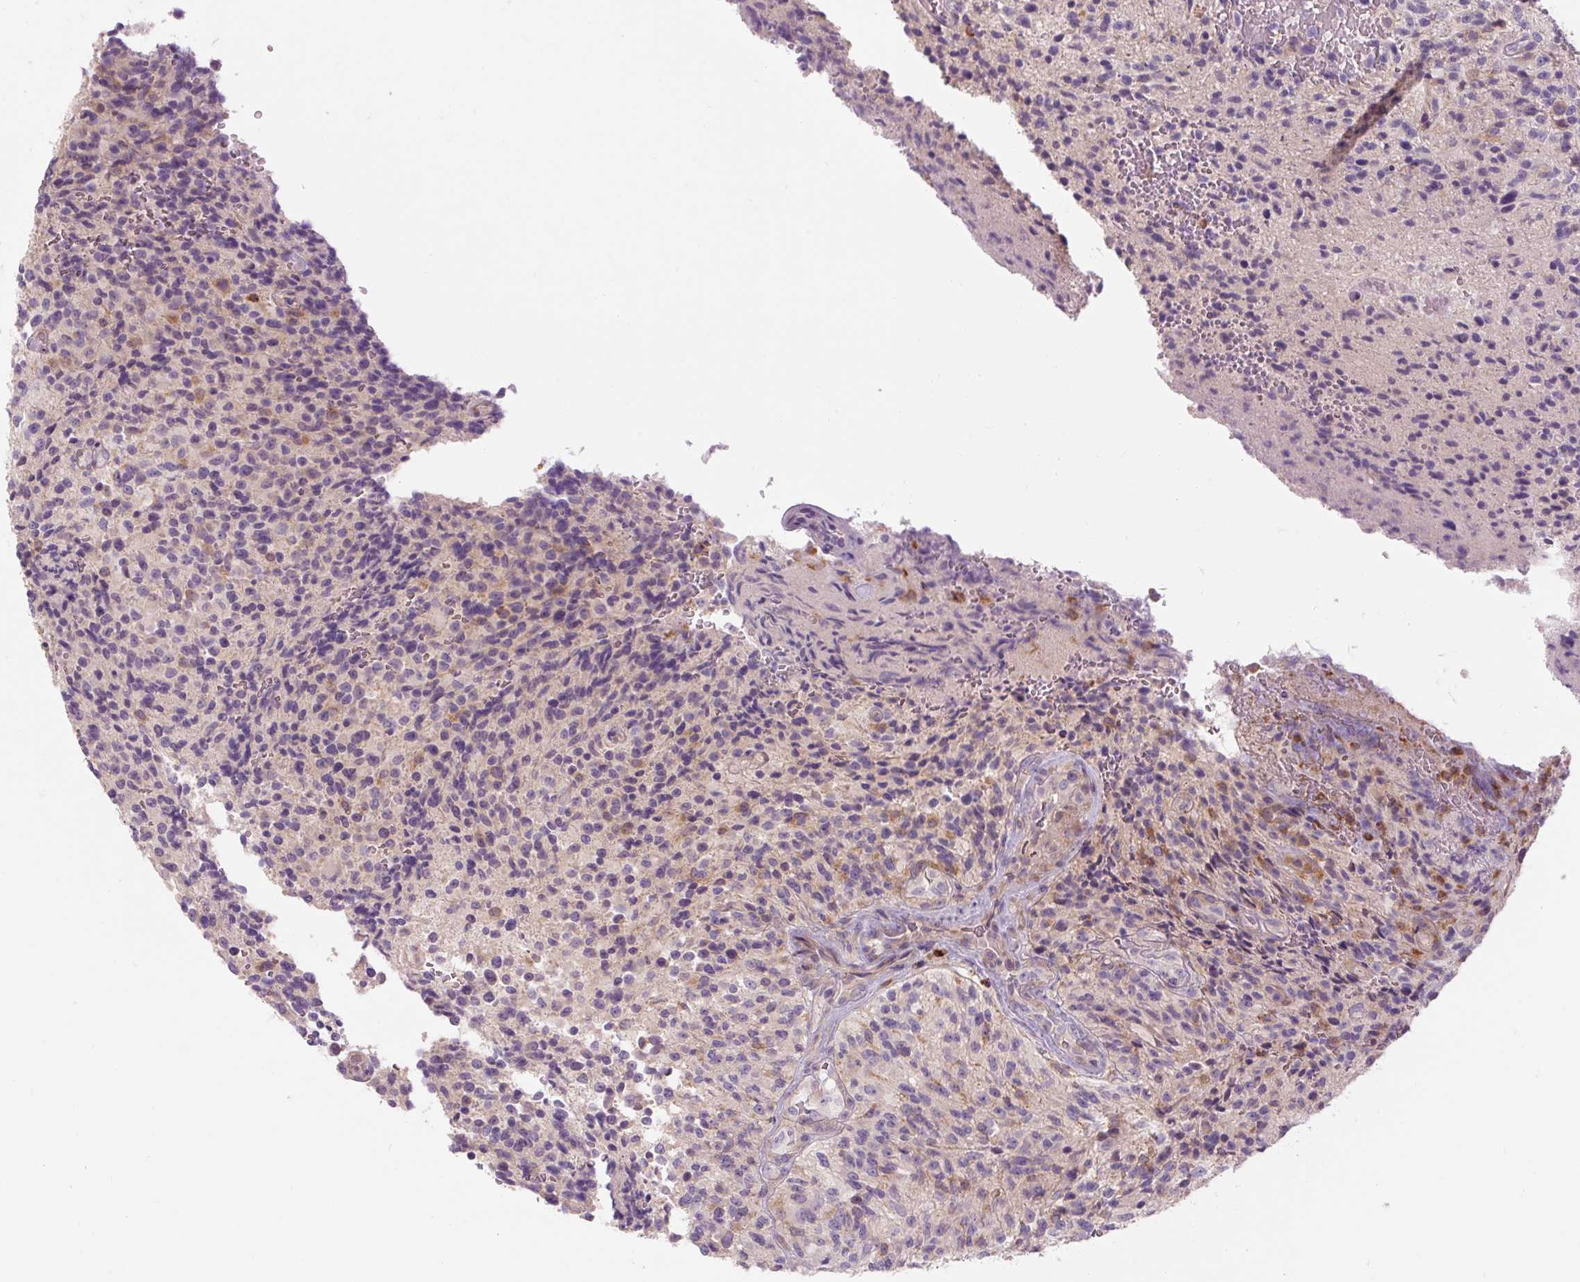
{"staining": {"intensity": "moderate", "quantity": "<25%", "location": "cytoplasmic/membranous"}, "tissue": "glioma", "cell_type": "Tumor cells", "image_type": "cancer", "snomed": [{"axis": "morphology", "description": "Normal tissue, NOS"}, {"axis": "morphology", "description": "Glioma, malignant, High grade"}, {"axis": "topography", "description": "Cerebral cortex"}], "caption": "There is low levels of moderate cytoplasmic/membranous positivity in tumor cells of glioma, as demonstrated by immunohistochemical staining (brown color).", "gene": "TIGD2", "patient": {"sex": "male", "age": 56}}